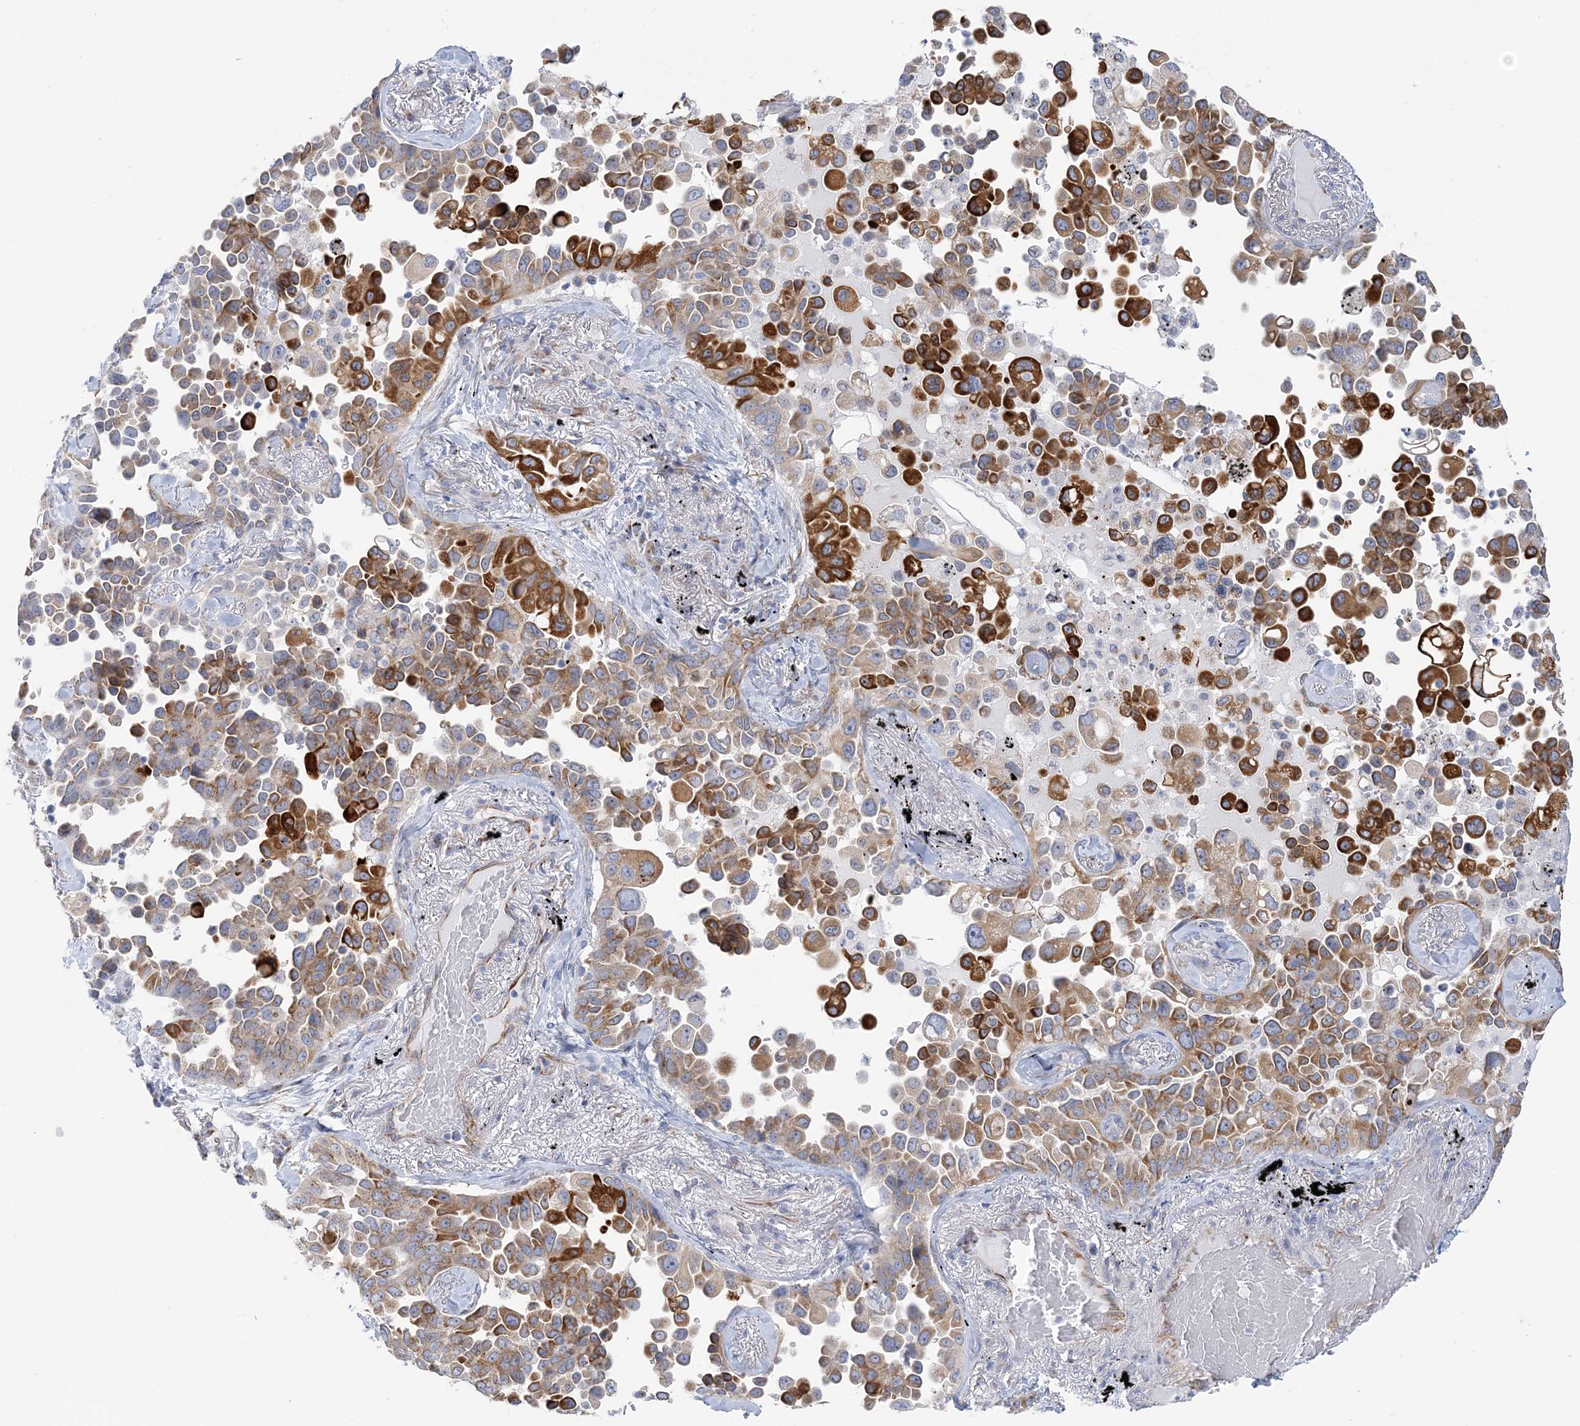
{"staining": {"intensity": "strong", "quantity": ">75%", "location": "cytoplasmic/membranous"}, "tissue": "lung cancer", "cell_type": "Tumor cells", "image_type": "cancer", "snomed": [{"axis": "morphology", "description": "Adenocarcinoma, NOS"}, {"axis": "topography", "description": "Lung"}], "caption": "This is a photomicrograph of immunohistochemistry staining of adenocarcinoma (lung), which shows strong staining in the cytoplasmic/membranous of tumor cells.", "gene": "PLEKHG4B", "patient": {"sex": "female", "age": 67}}